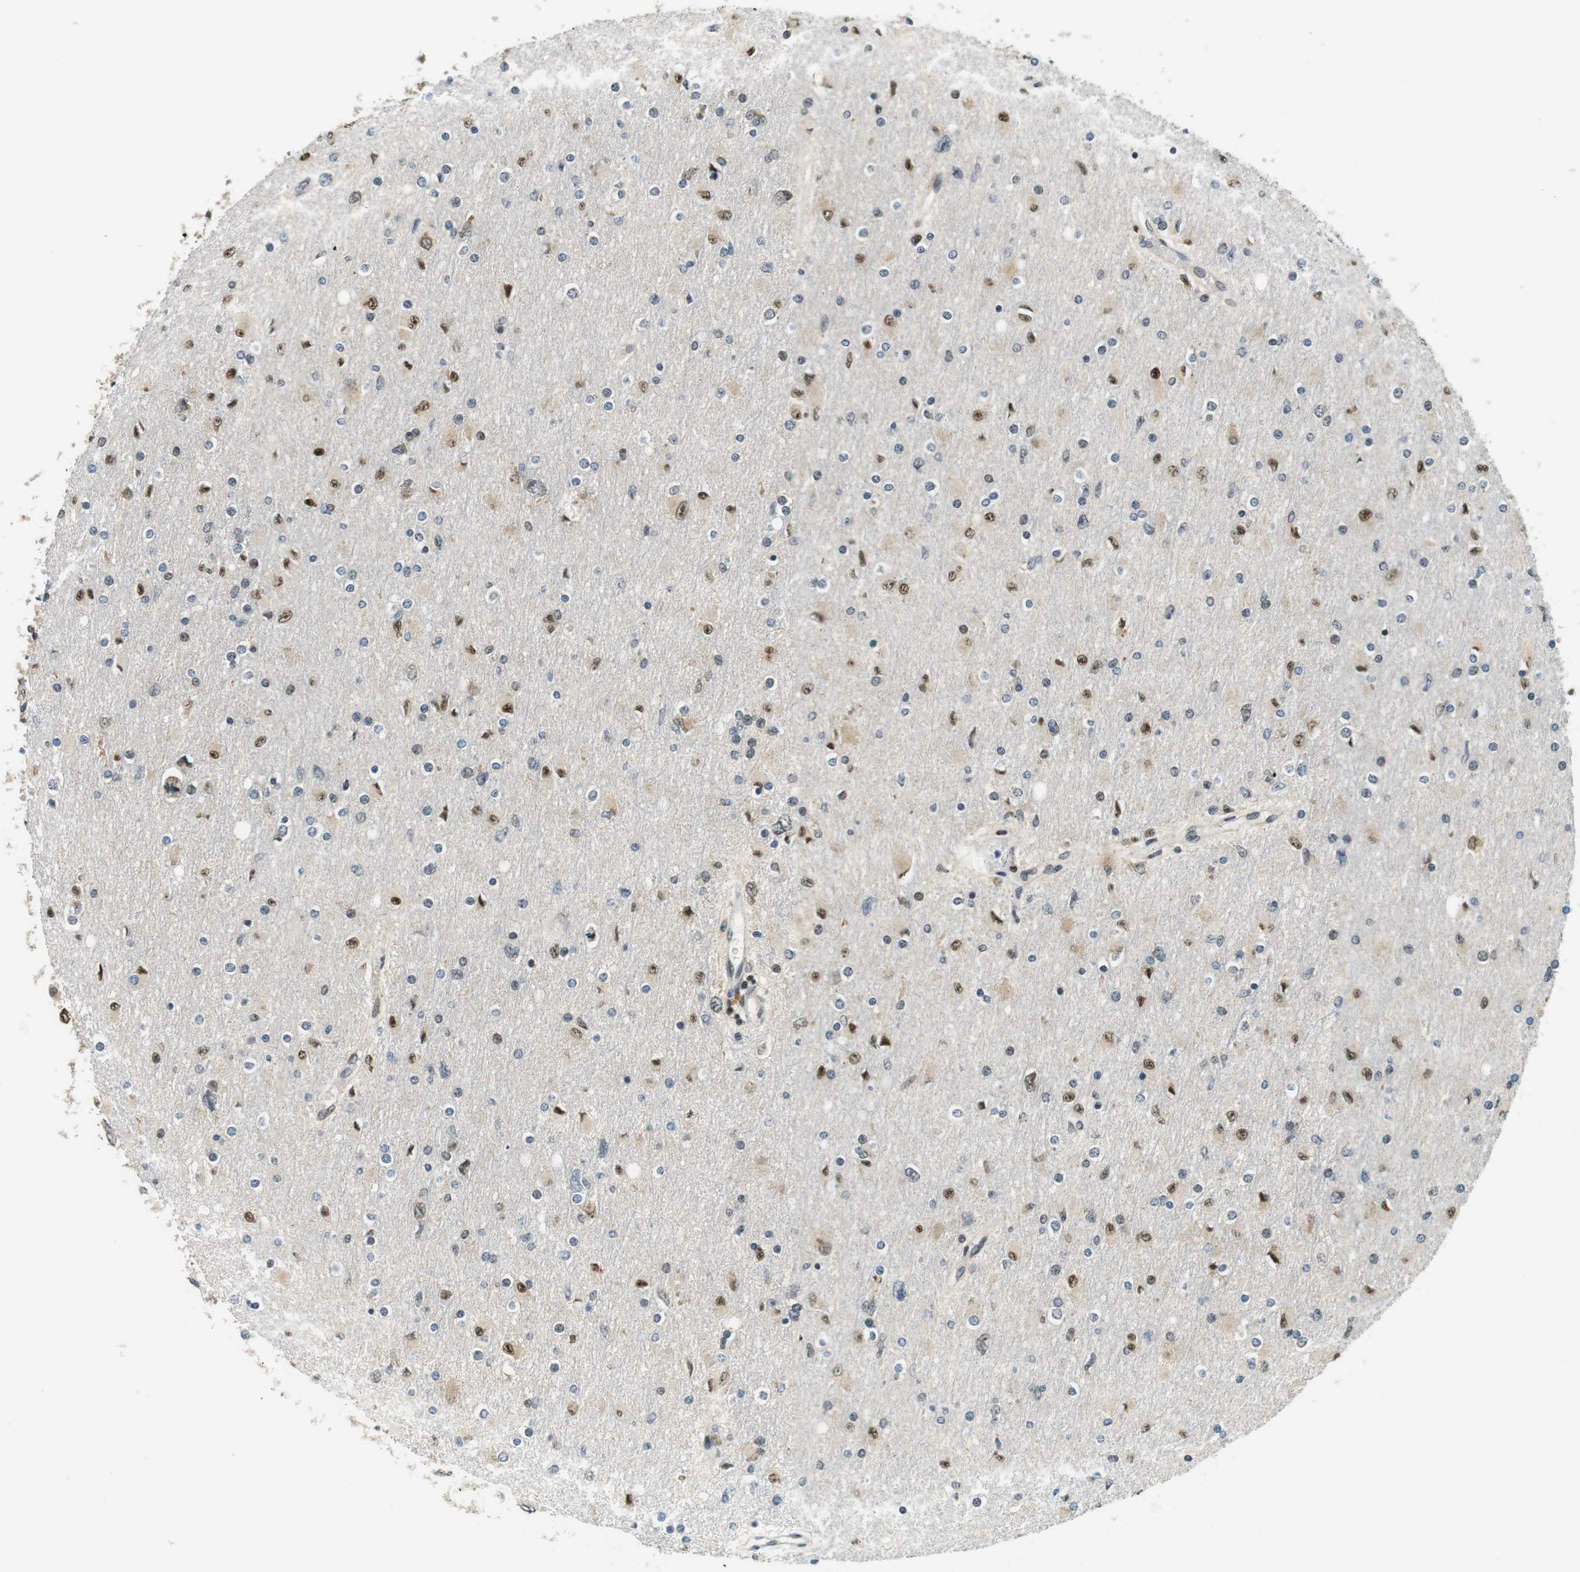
{"staining": {"intensity": "moderate", "quantity": "<25%", "location": "nuclear"}, "tissue": "glioma", "cell_type": "Tumor cells", "image_type": "cancer", "snomed": [{"axis": "morphology", "description": "Glioma, malignant, High grade"}, {"axis": "topography", "description": "Cerebral cortex"}], "caption": "The immunohistochemical stain shows moderate nuclear positivity in tumor cells of glioma tissue.", "gene": "CSNK2B", "patient": {"sex": "female", "age": 36}}